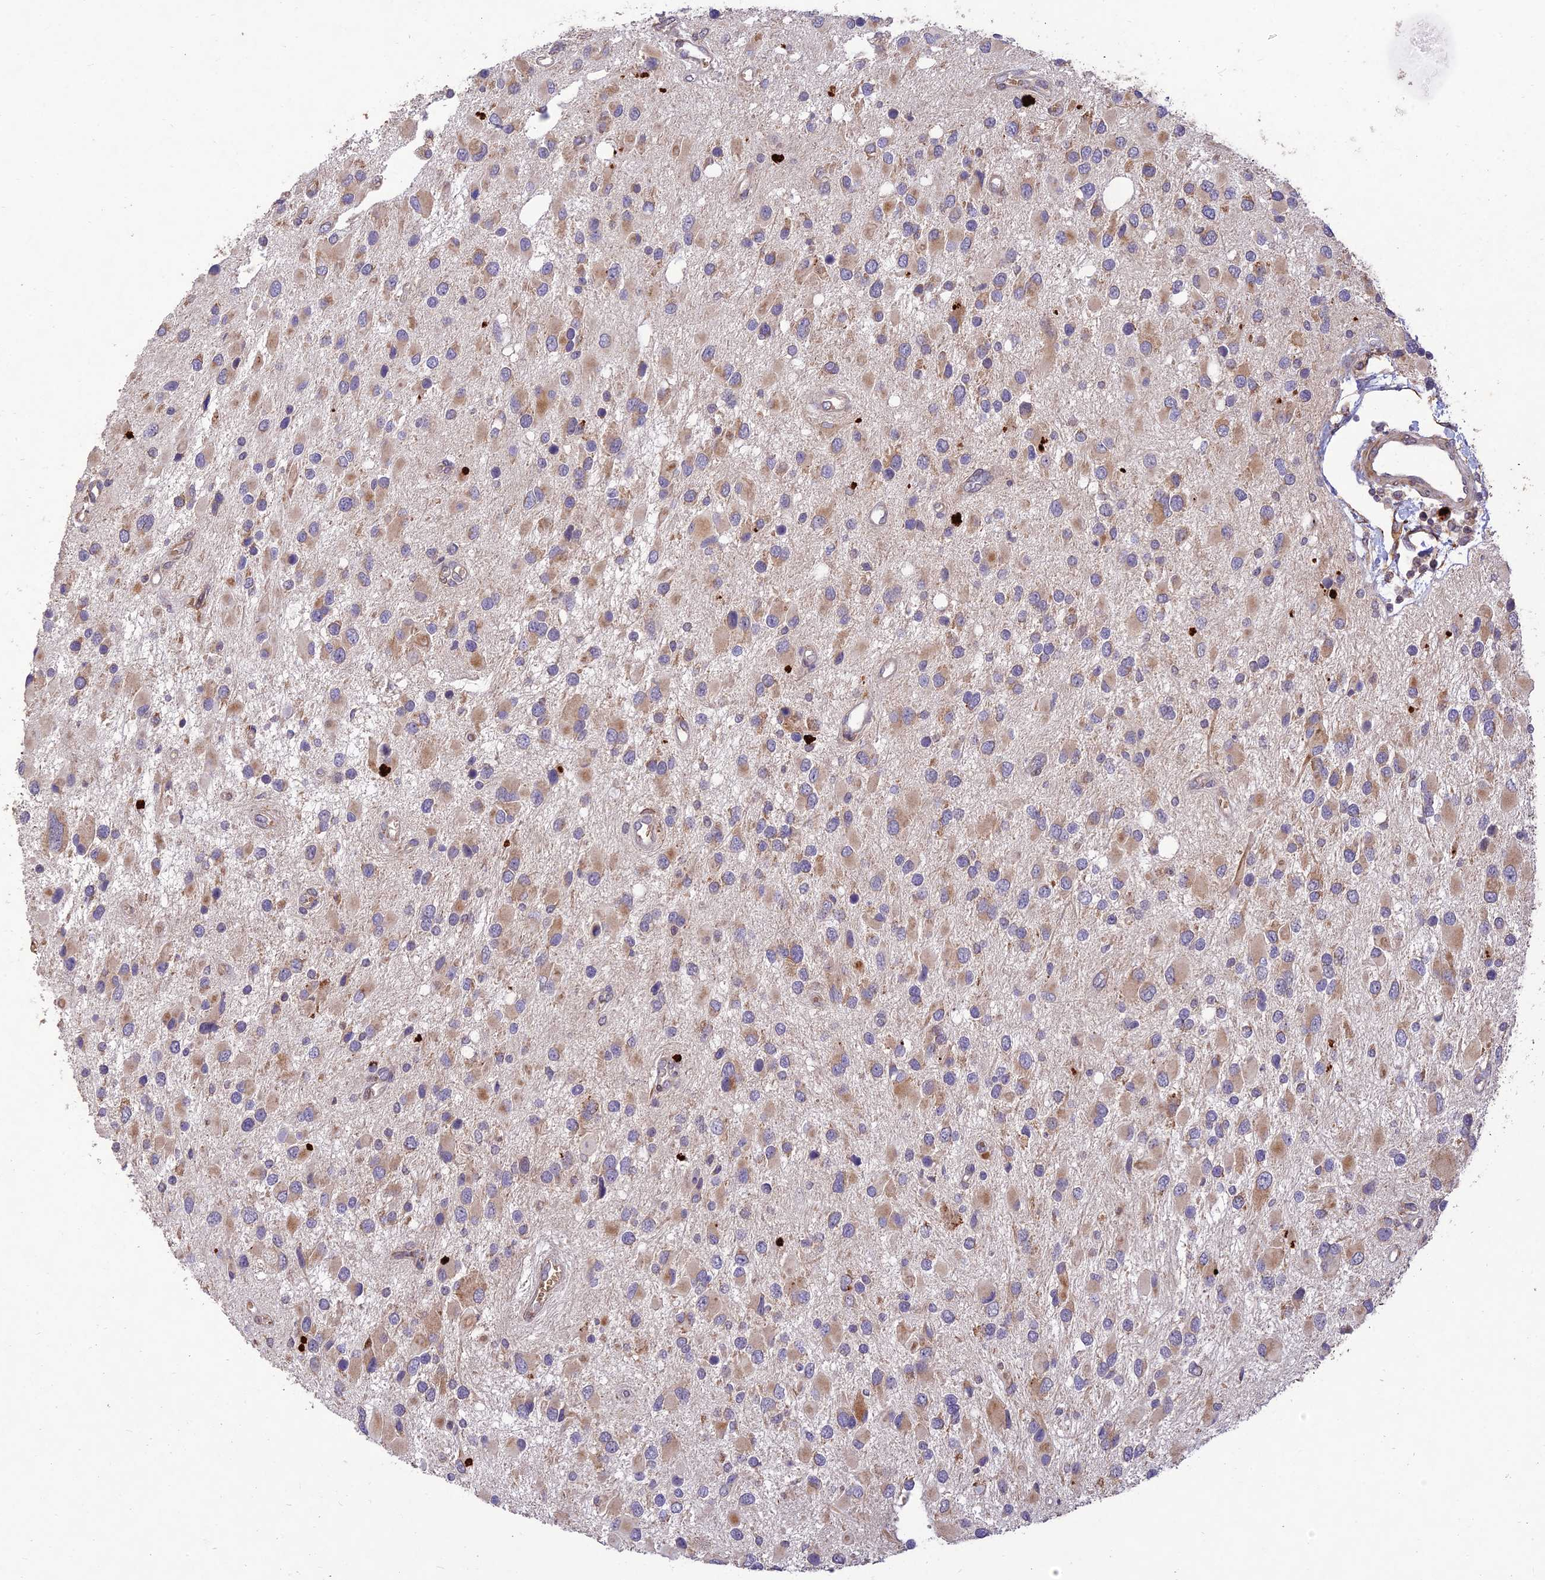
{"staining": {"intensity": "weak", "quantity": "25%-75%", "location": "cytoplasmic/membranous"}, "tissue": "glioma", "cell_type": "Tumor cells", "image_type": "cancer", "snomed": [{"axis": "morphology", "description": "Glioma, malignant, High grade"}, {"axis": "topography", "description": "Brain"}], "caption": "A micrograph of glioma stained for a protein reveals weak cytoplasmic/membranous brown staining in tumor cells.", "gene": "PPP1R11", "patient": {"sex": "male", "age": 53}}